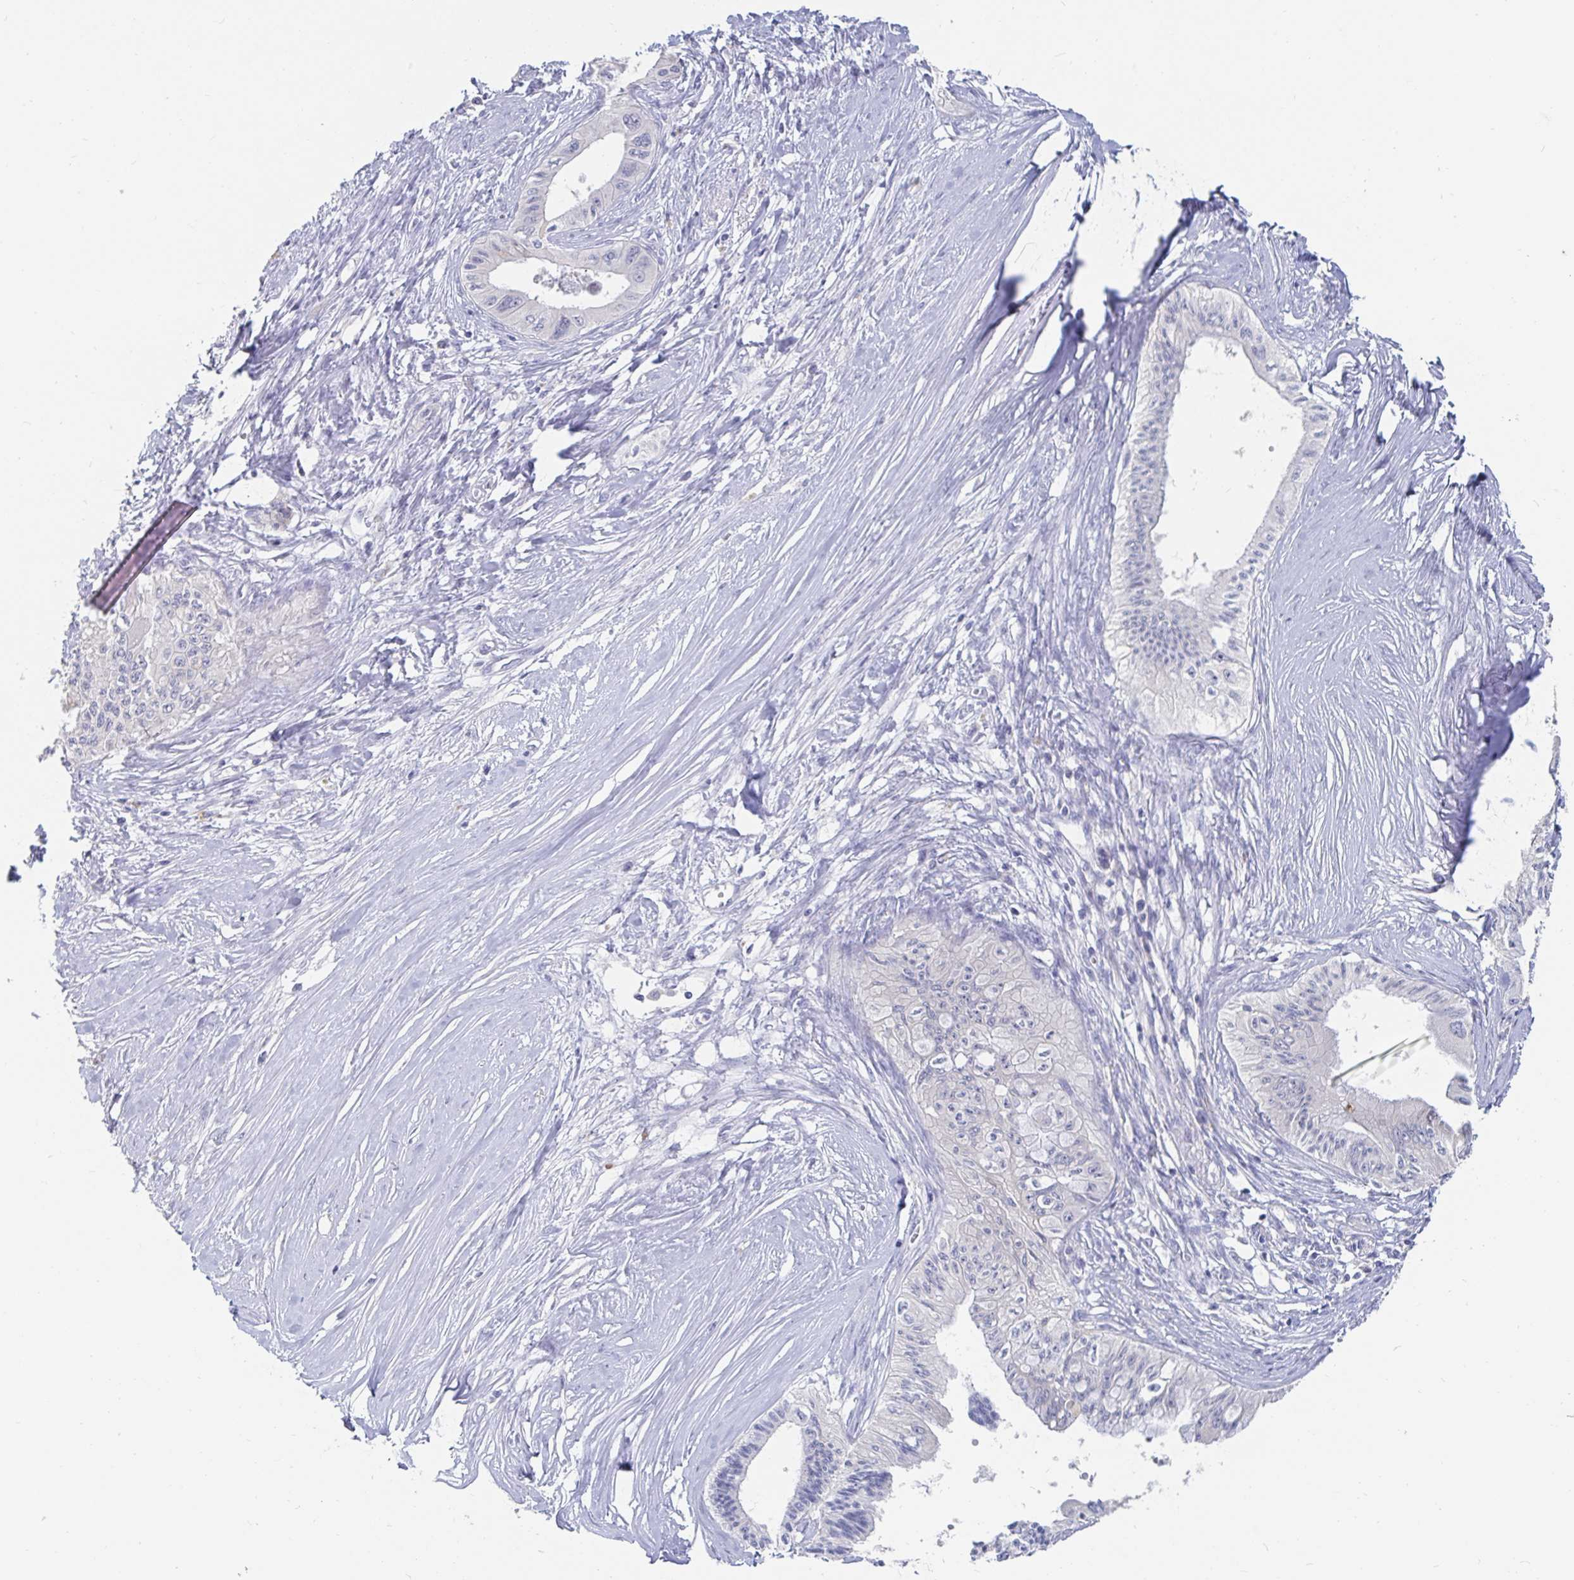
{"staining": {"intensity": "negative", "quantity": "none", "location": "none"}, "tissue": "pancreatic cancer", "cell_type": "Tumor cells", "image_type": "cancer", "snomed": [{"axis": "morphology", "description": "Adenocarcinoma, NOS"}, {"axis": "topography", "description": "Pancreas"}], "caption": "This is an immunohistochemistry micrograph of human pancreatic cancer. There is no expression in tumor cells.", "gene": "SPPL3", "patient": {"sex": "male", "age": 71}}